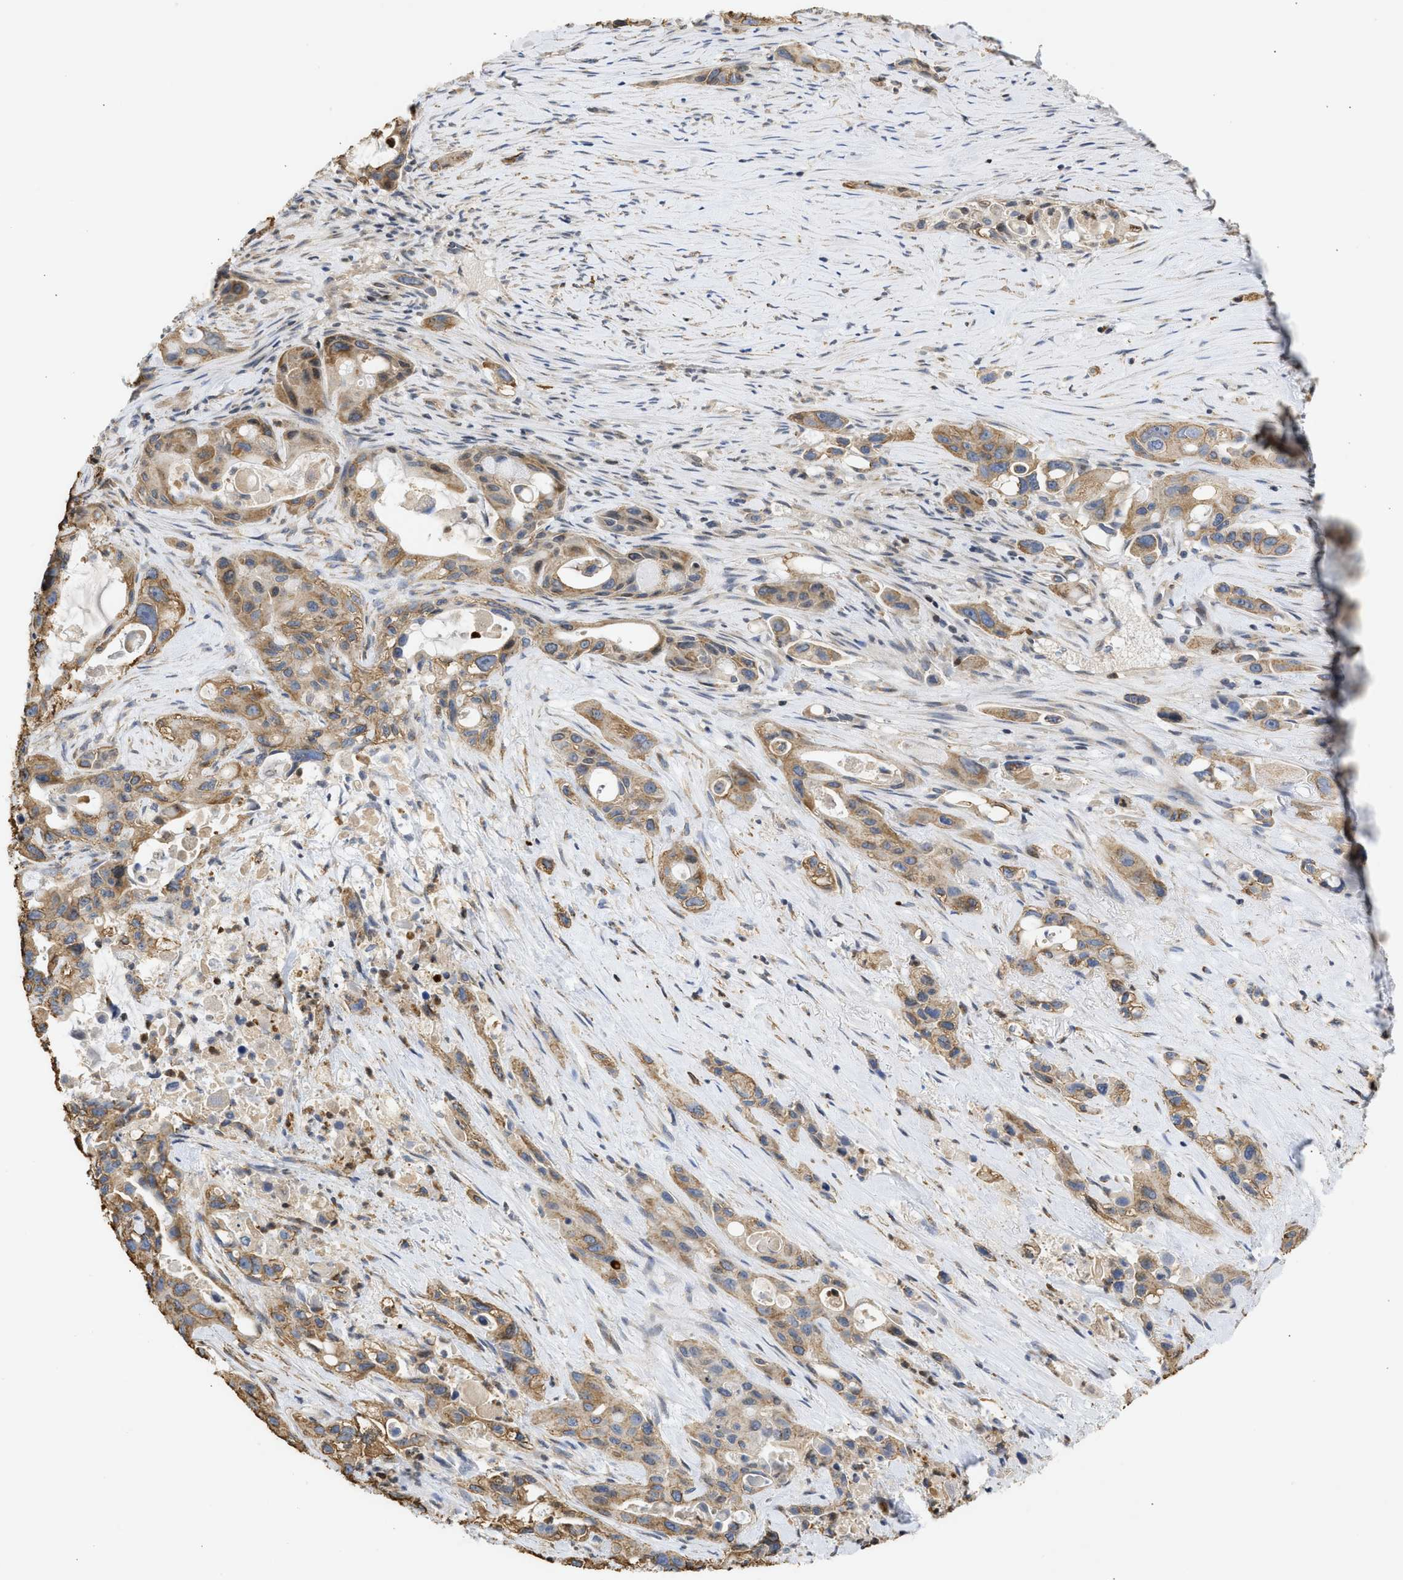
{"staining": {"intensity": "moderate", "quantity": ">75%", "location": "cytoplasmic/membranous"}, "tissue": "pancreatic cancer", "cell_type": "Tumor cells", "image_type": "cancer", "snomed": [{"axis": "morphology", "description": "Adenocarcinoma, NOS"}, {"axis": "topography", "description": "Pancreas"}], "caption": "A brown stain labels moderate cytoplasmic/membranous expression of a protein in pancreatic cancer (adenocarcinoma) tumor cells.", "gene": "ENSG00000142539", "patient": {"sex": "male", "age": 53}}